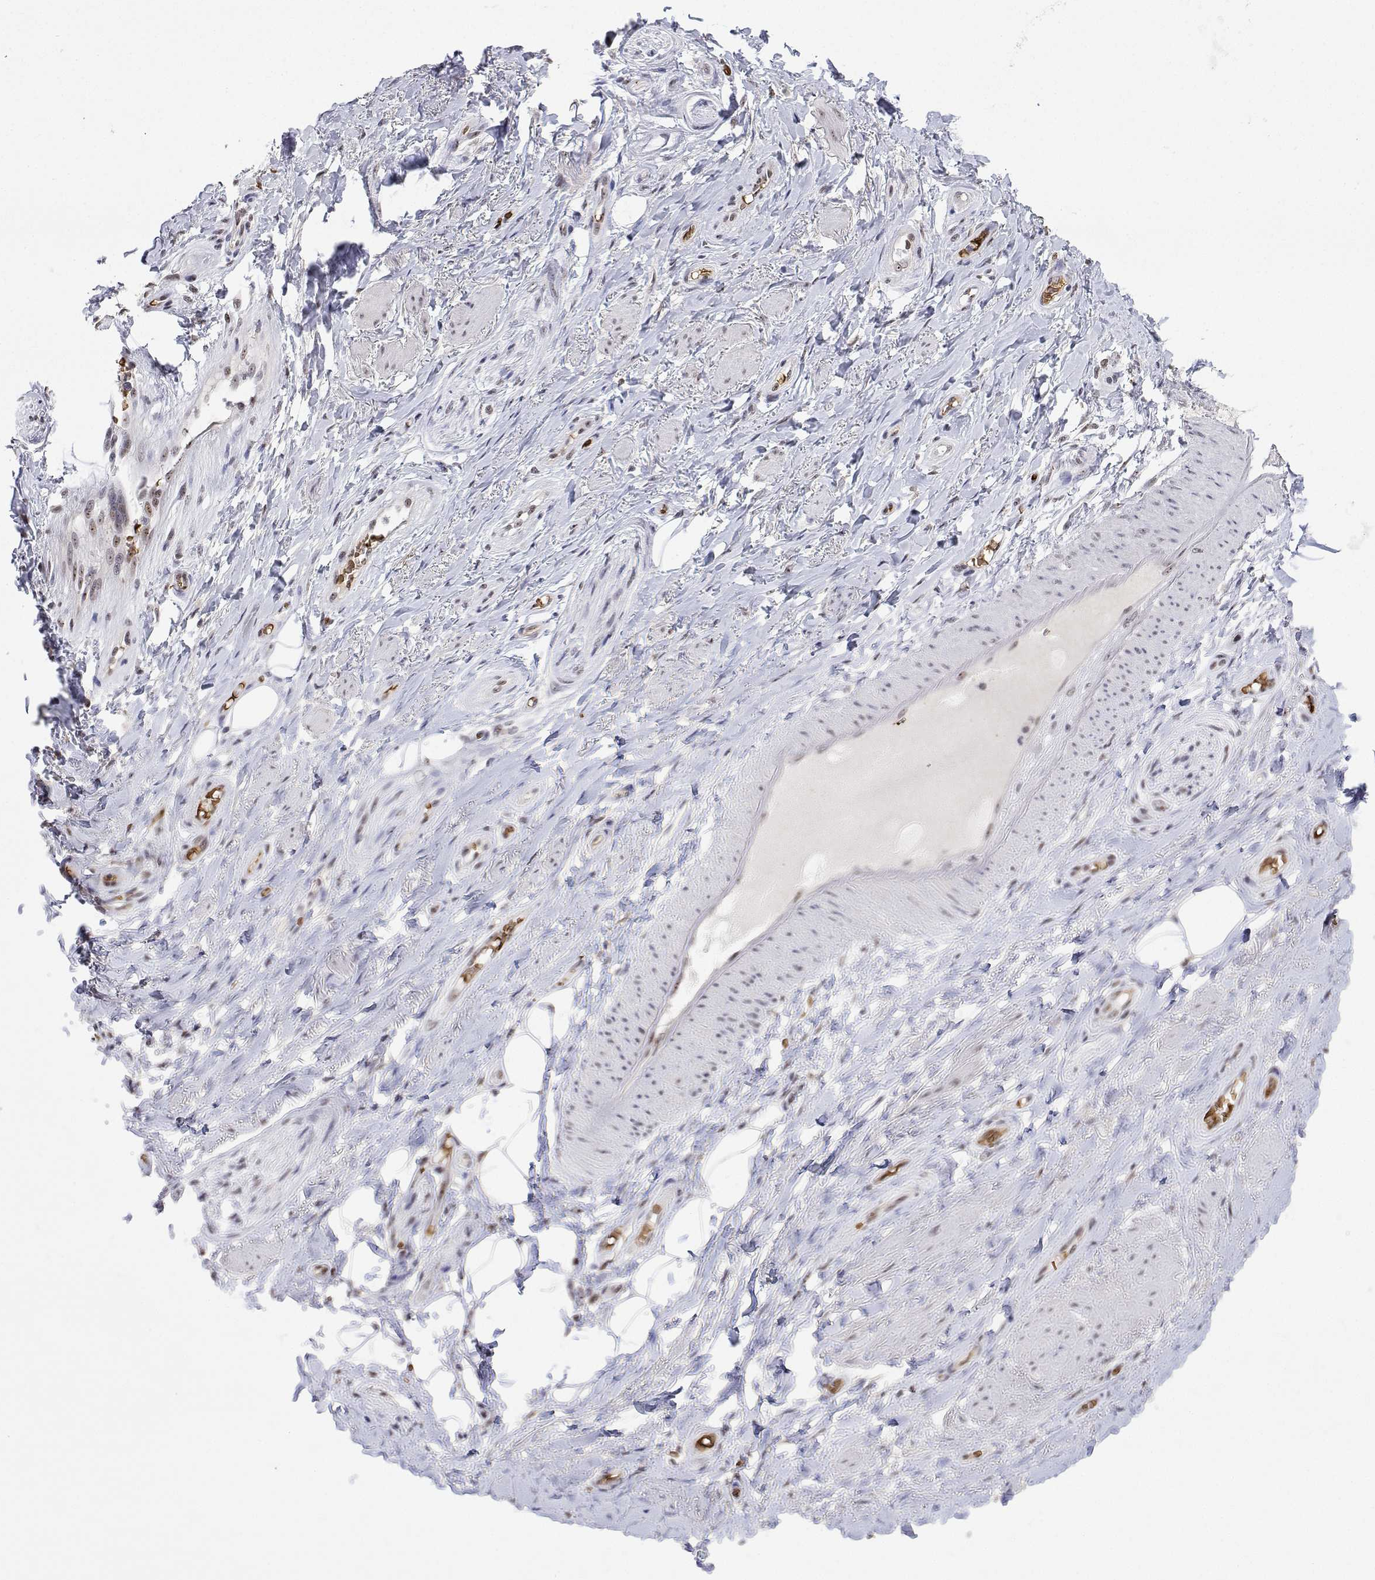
{"staining": {"intensity": "moderate", "quantity": "<25%", "location": "nuclear"}, "tissue": "adipose tissue", "cell_type": "Adipocytes", "image_type": "normal", "snomed": [{"axis": "morphology", "description": "Normal tissue, NOS"}, {"axis": "topography", "description": "Anal"}, {"axis": "topography", "description": "Peripheral nerve tissue"}], "caption": "DAB immunohistochemical staining of benign human adipose tissue shows moderate nuclear protein expression in about <25% of adipocytes. (DAB (3,3'-diaminobenzidine) IHC, brown staining for protein, blue staining for nuclei).", "gene": "ADAR", "patient": {"sex": "male", "age": 53}}